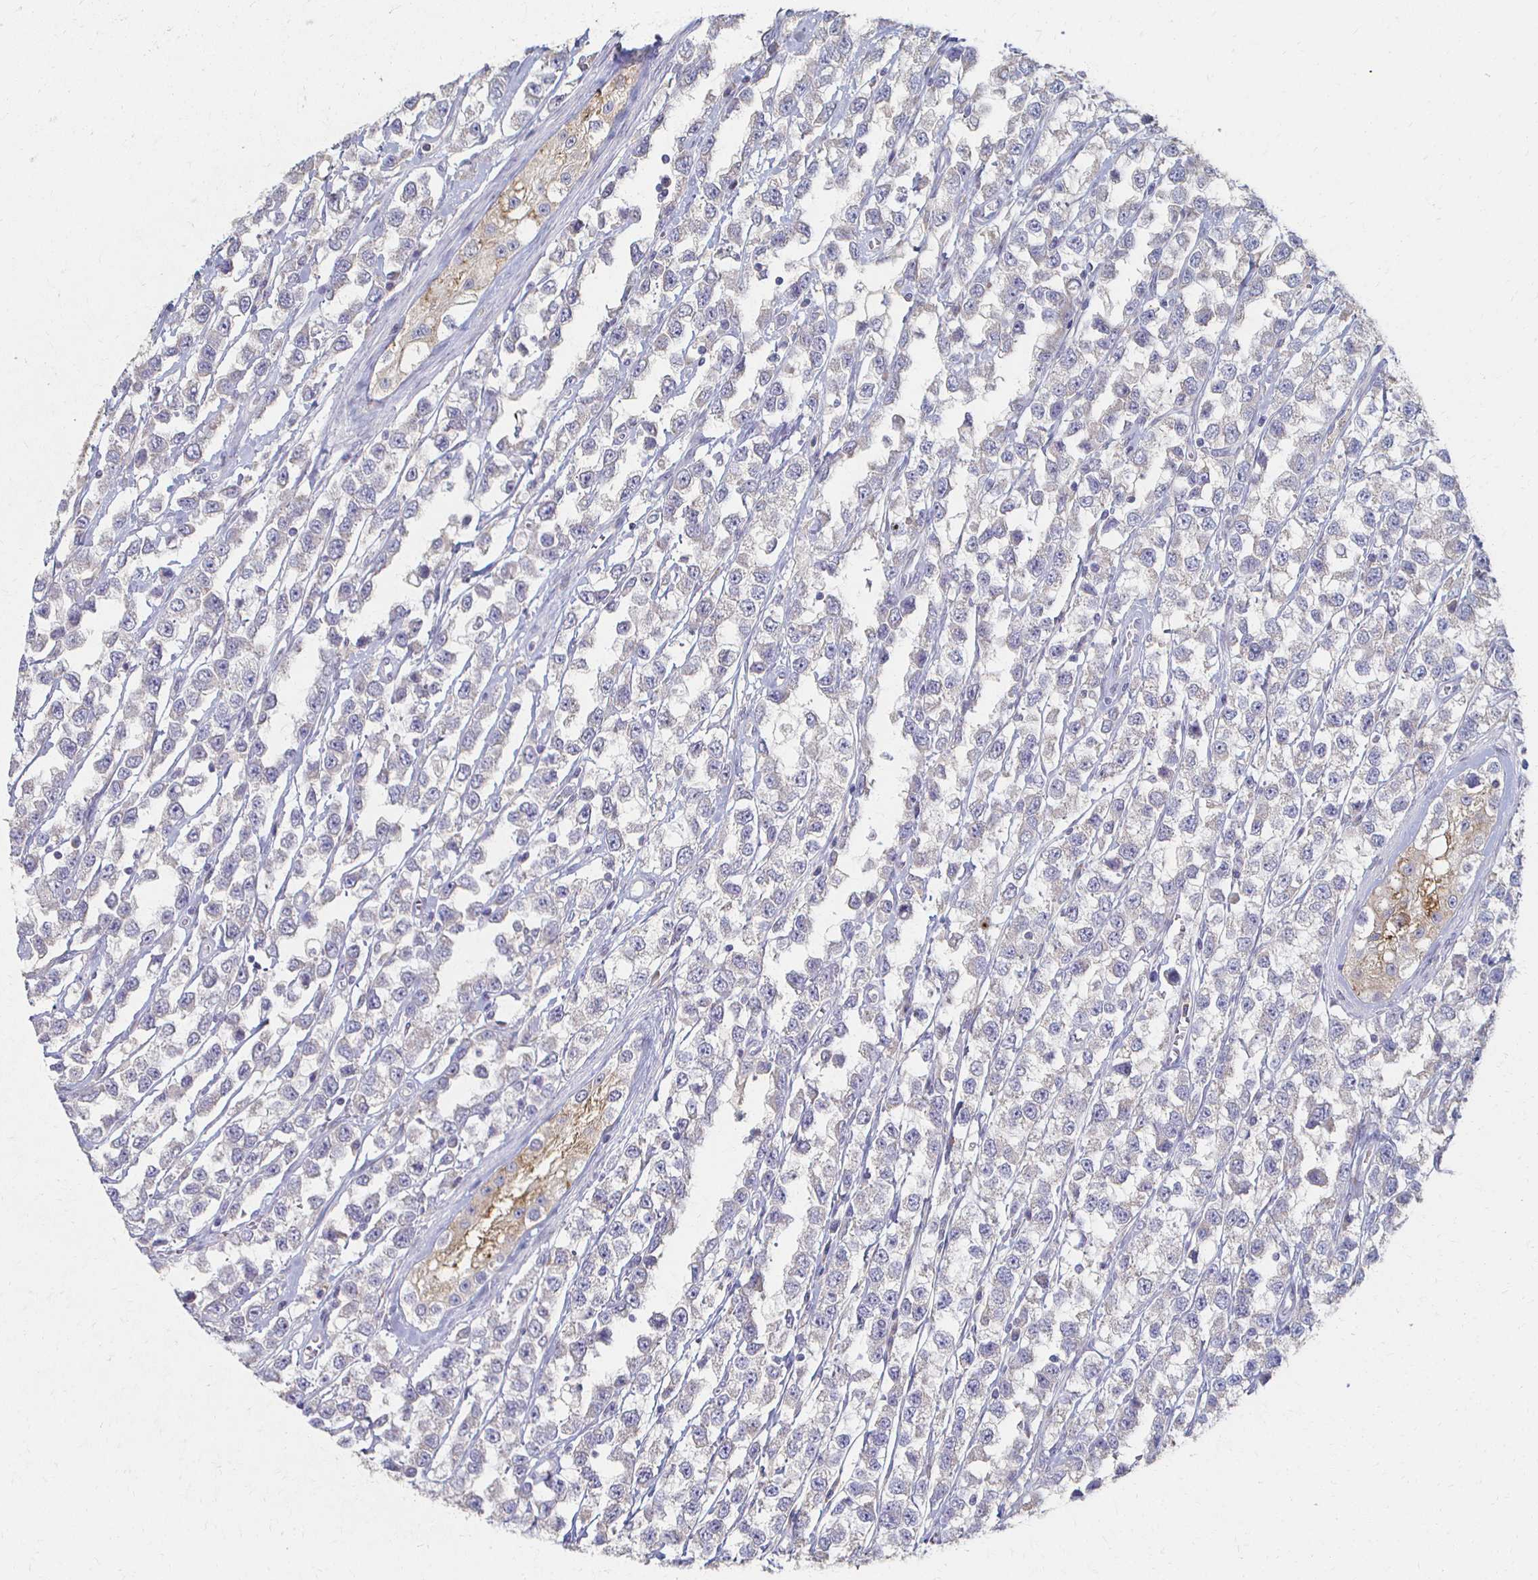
{"staining": {"intensity": "negative", "quantity": "none", "location": "none"}, "tissue": "testis cancer", "cell_type": "Tumor cells", "image_type": "cancer", "snomed": [{"axis": "morphology", "description": "Seminoma, NOS"}, {"axis": "topography", "description": "Testis"}], "caption": "IHC of testis seminoma demonstrates no staining in tumor cells.", "gene": "CX3CR1", "patient": {"sex": "male", "age": 34}}